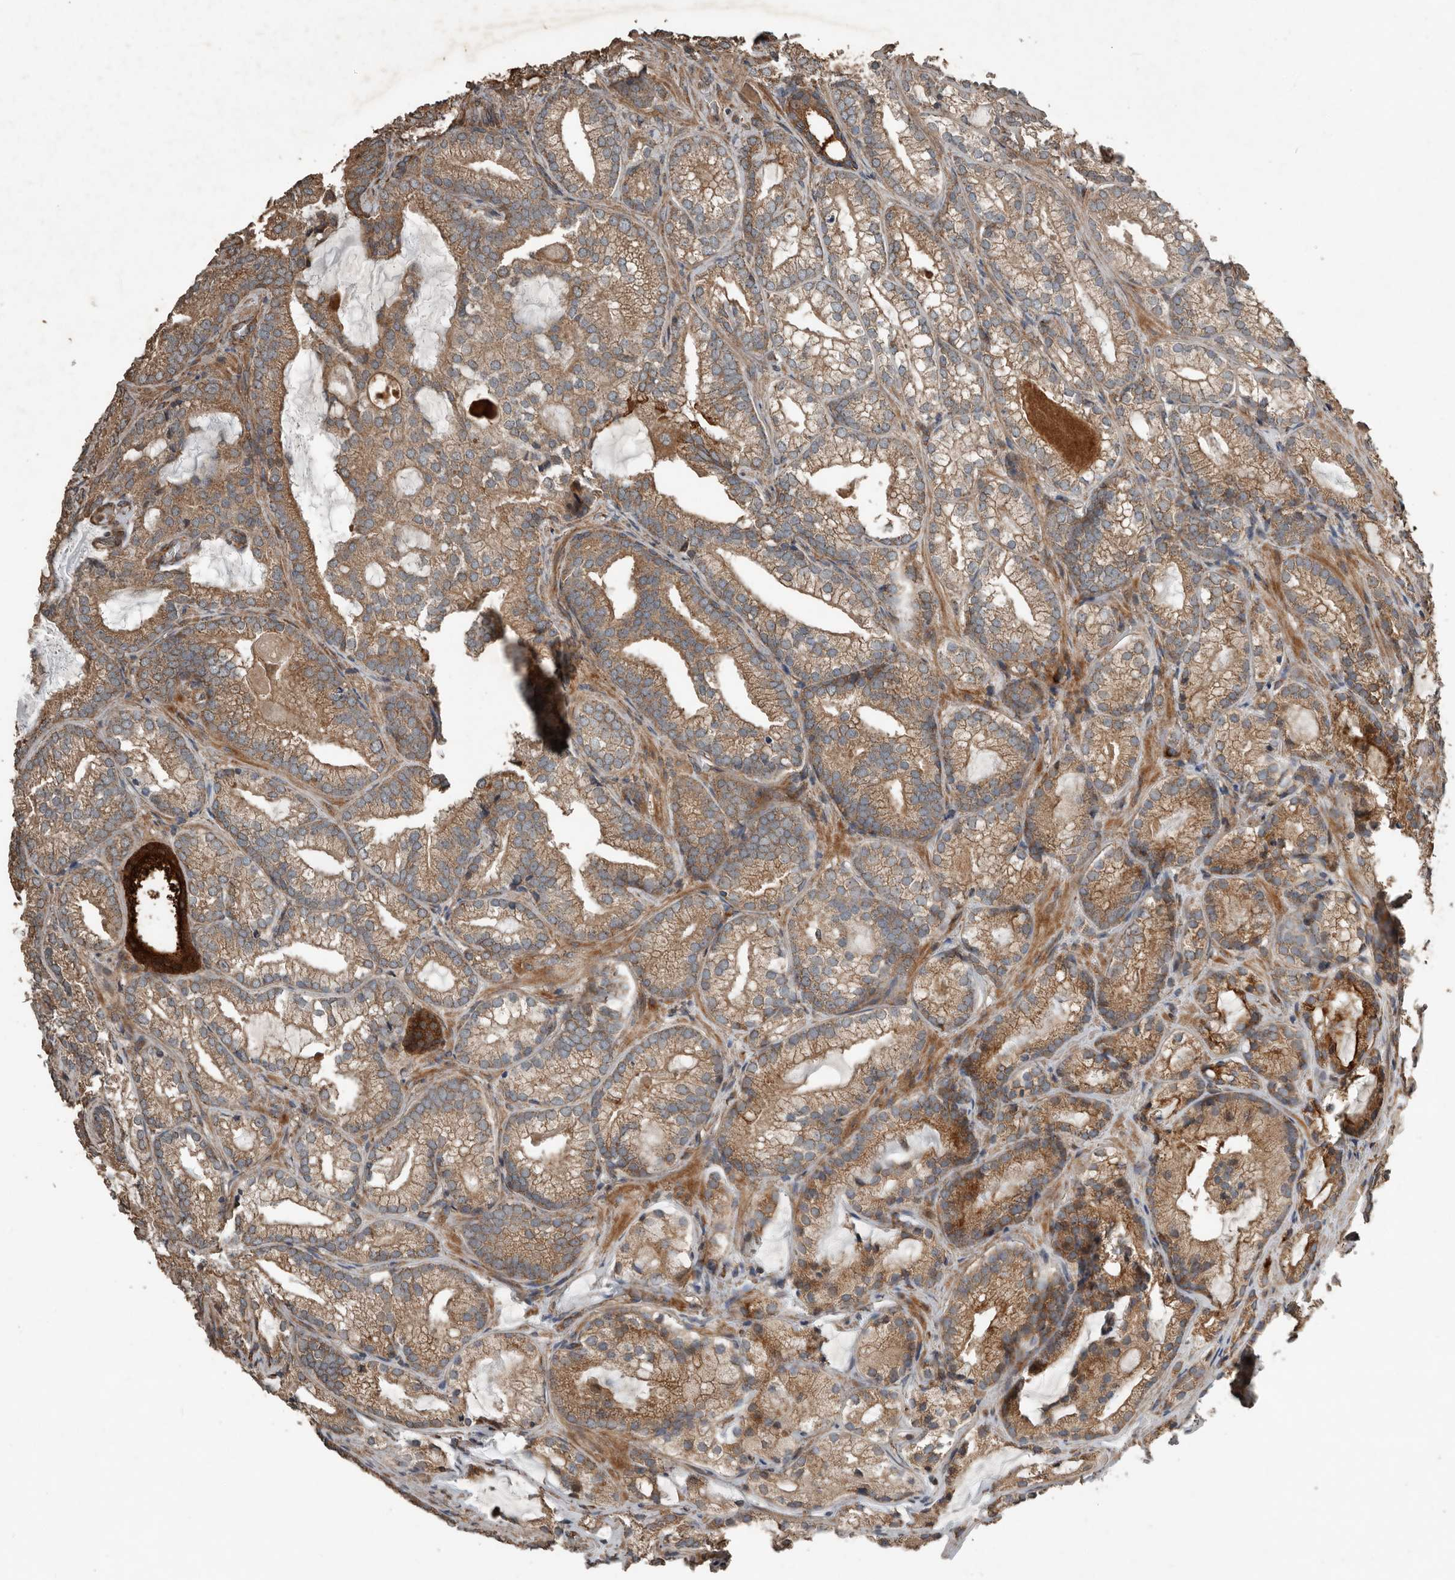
{"staining": {"intensity": "moderate", "quantity": ">75%", "location": "cytoplasmic/membranous"}, "tissue": "prostate cancer", "cell_type": "Tumor cells", "image_type": "cancer", "snomed": [{"axis": "morphology", "description": "Adenocarcinoma, Low grade"}, {"axis": "topography", "description": "Prostate"}], "caption": "Human prostate low-grade adenocarcinoma stained for a protein (brown) exhibits moderate cytoplasmic/membranous positive staining in approximately >75% of tumor cells.", "gene": "RNF207", "patient": {"sex": "male", "age": 72}}